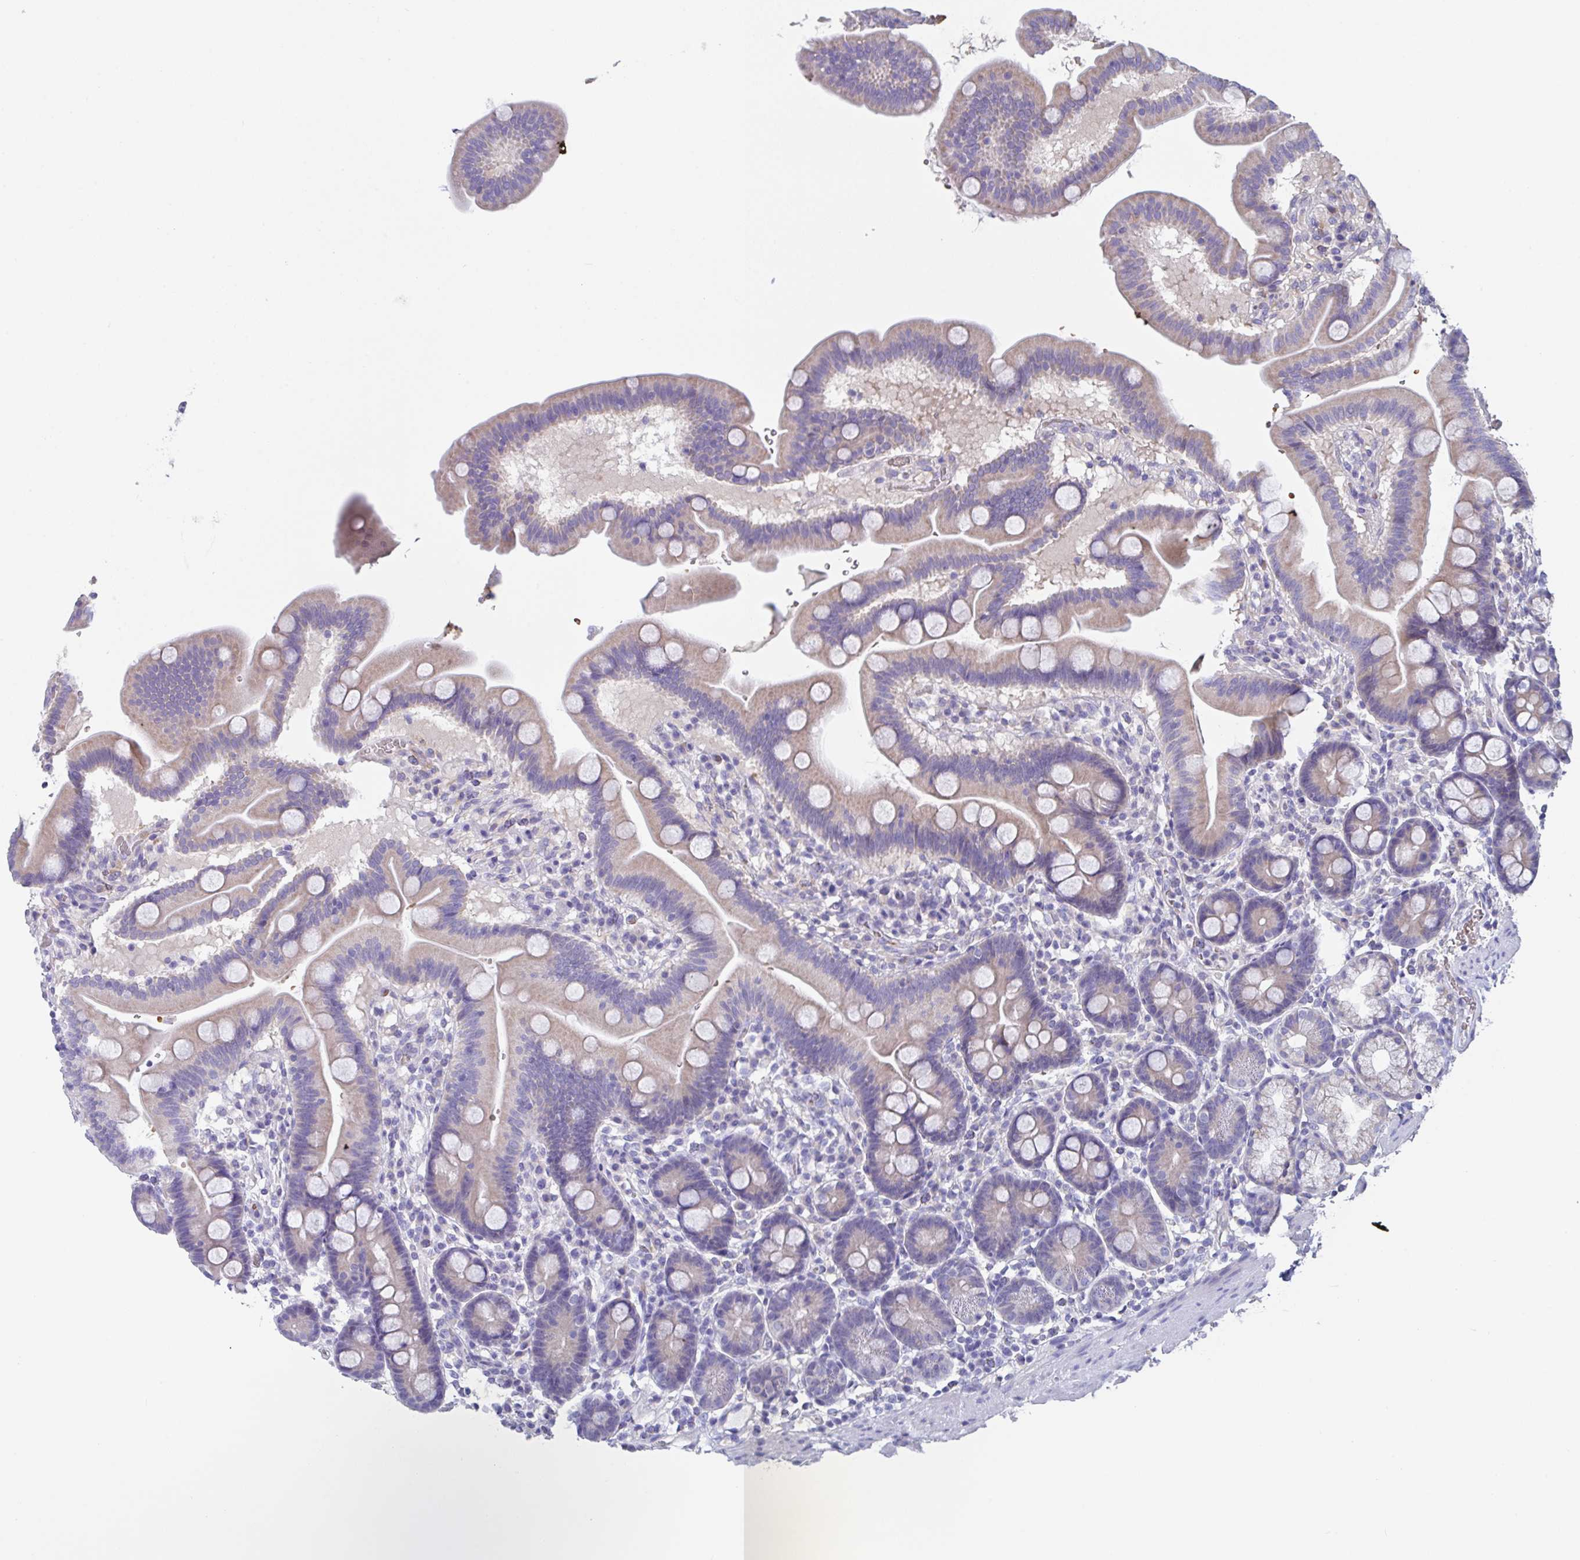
{"staining": {"intensity": "weak", "quantity": "25%-75%", "location": "cytoplasmic/membranous"}, "tissue": "duodenum", "cell_type": "Glandular cells", "image_type": "normal", "snomed": [{"axis": "morphology", "description": "Normal tissue, NOS"}, {"axis": "topography", "description": "Duodenum"}], "caption": "Duodenum stained with a brown dye shows weak cytoplasmic/membranous positive expression in about 25%-75% of glandular cells.", "gene": "TFAP2C", "patient": {"sex": "male", "age": 59}}